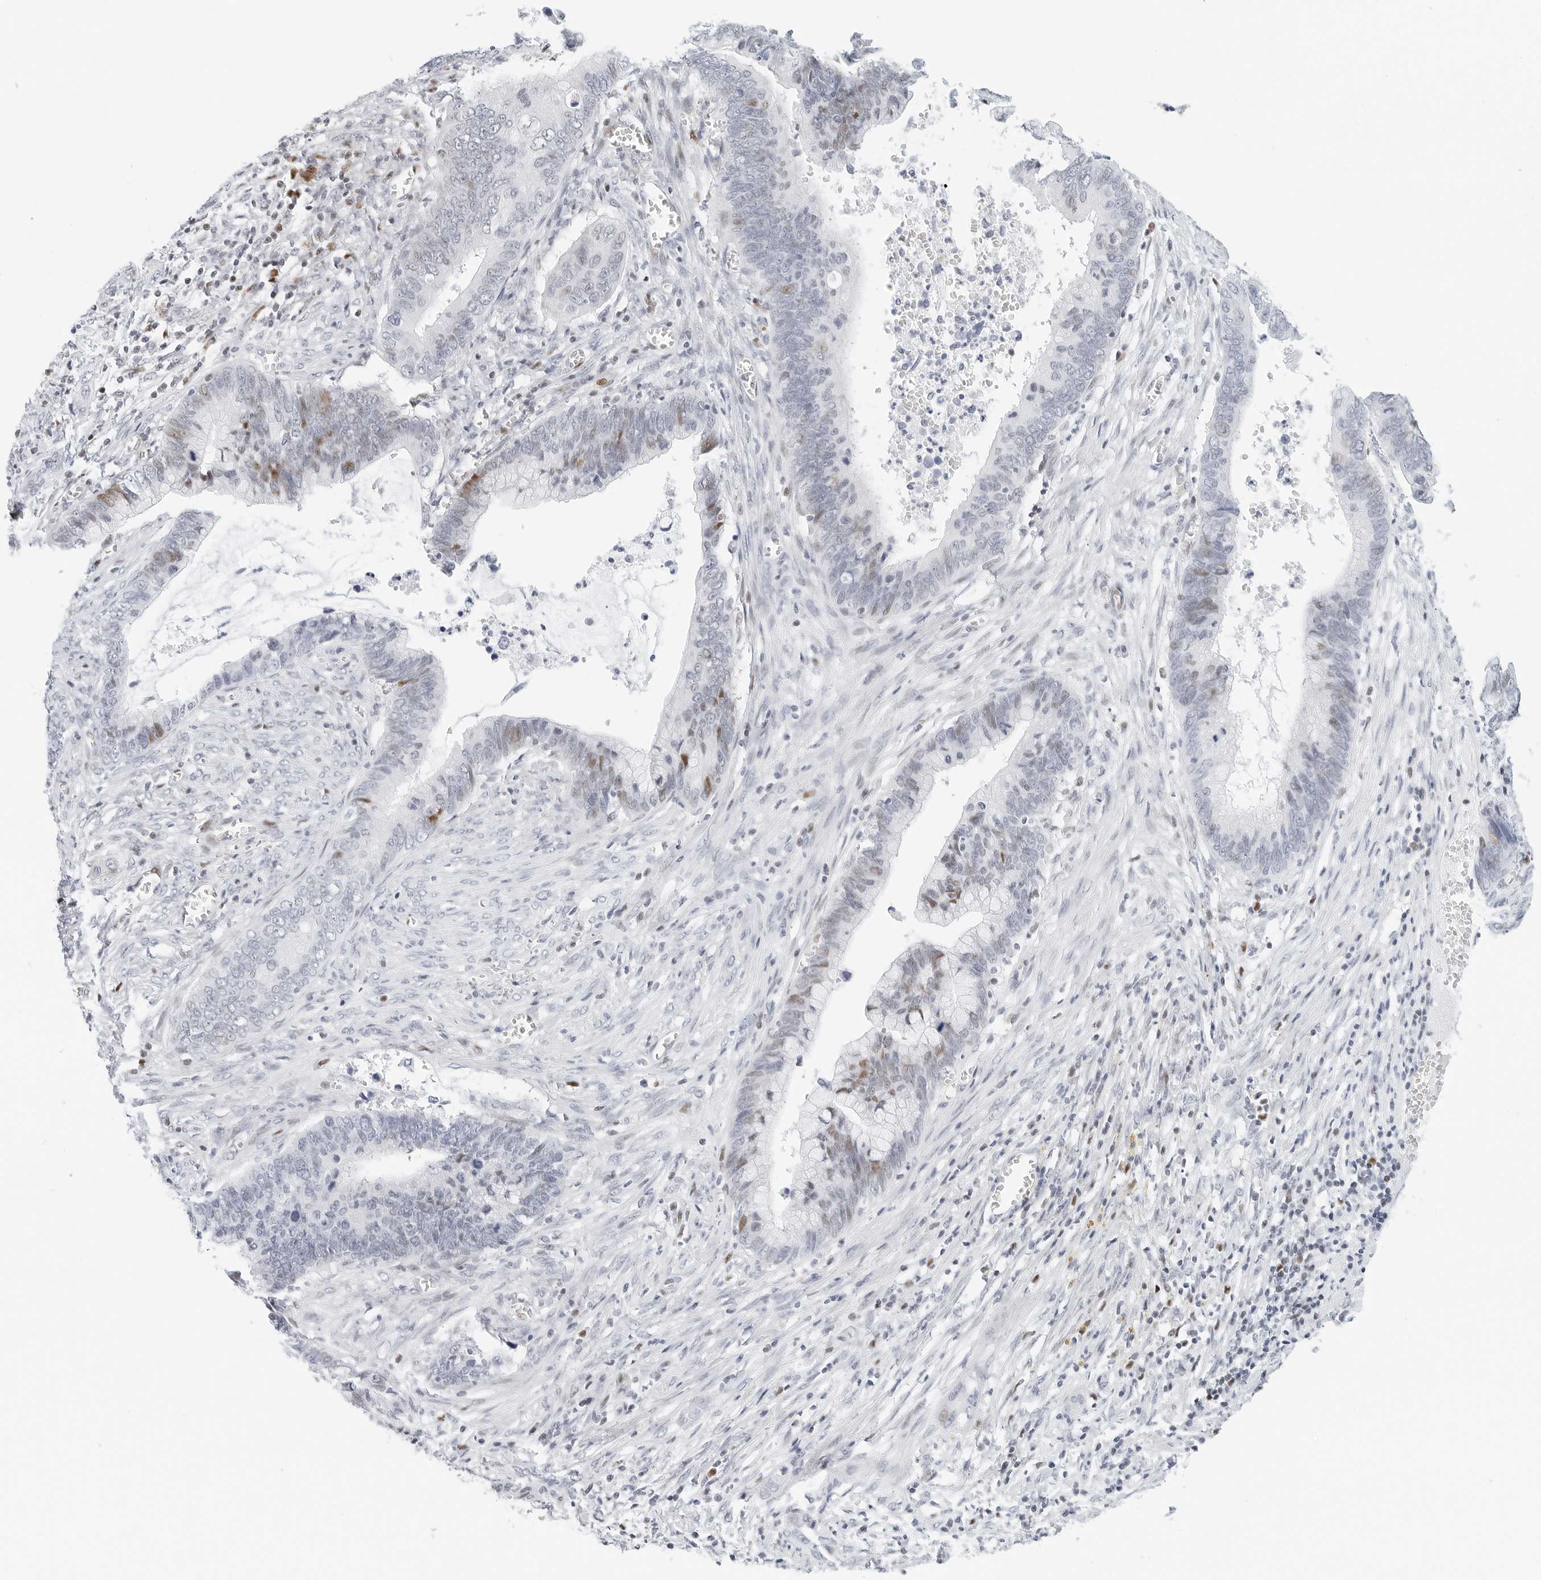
{"staining": {"intensity": "moderate", "quantity": "<25%", "location": "nuclear"}, "tissue": "cervical cancer", "cell_type": "Tumor cells", "image_type": "cancer", "snomed": [{"axis": "morphology", "description": "Adenocarcinoma, NOS"}, {"axis": "topography", "description": "Cervix"}], "caption": "IHC (DAB (3,3'-diaminobenzidine)) staining of human cervical adenocarcinoma displays moderate nuclear protein staining in approximately <25% of tumor cells.", "gene": "NTMT2", "patient": {"sex": "female", "age": 44}}